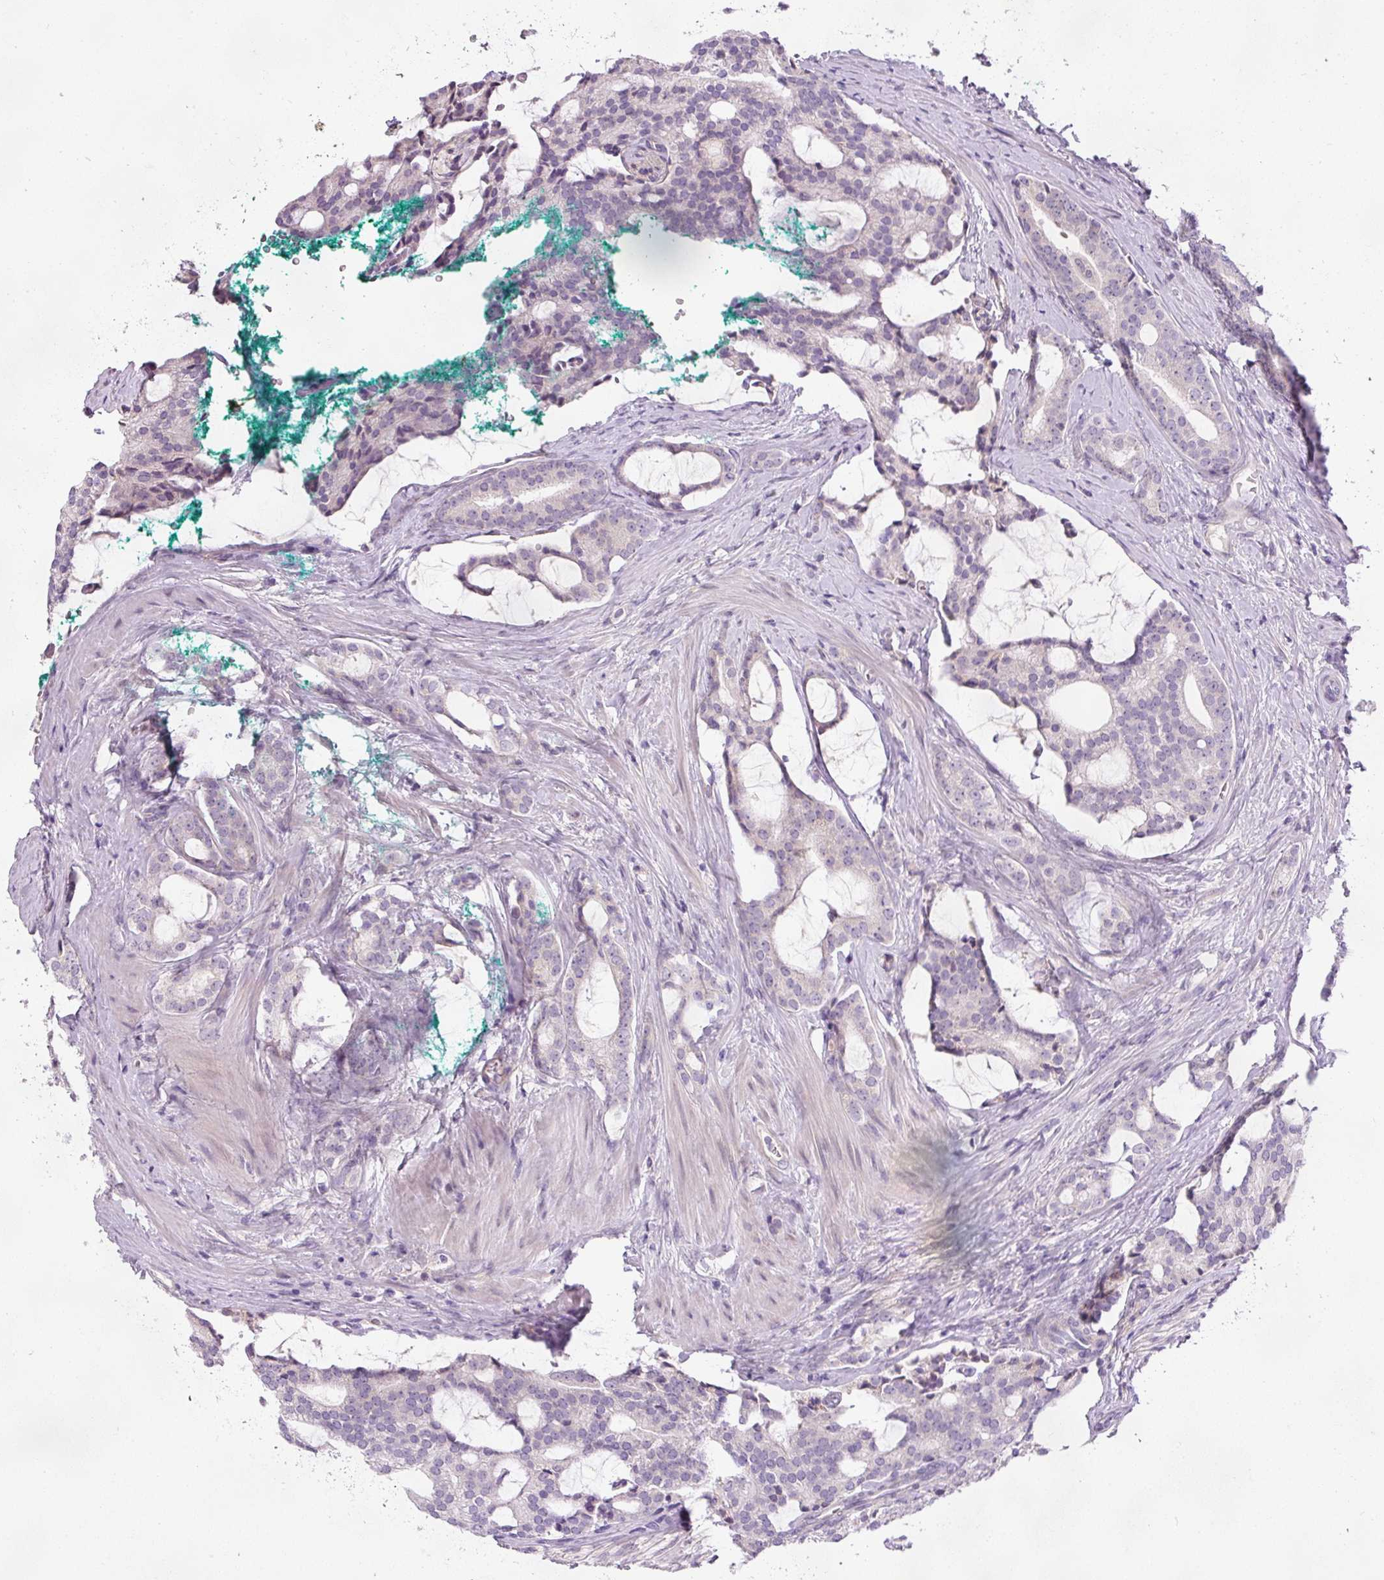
{"staining": {"intensity": "negative", "quantity": "none", "location": "none"}, "tissue": "prostate cancer", "cell_type": "Tumor cells", "image_type": "cancer", "snomed": [{"axis": "morphology", "description": "Adenocarcinoma, High grade"}, {"axis": "topography", "description": "Prostate"}], "caption": "Protein analysis of adenocarcinoma (high-grade) (prostate) shows no significant expression in tumor cells.", "gene": "KPNA5", "patient": {"sex": "male", "age": 63}}